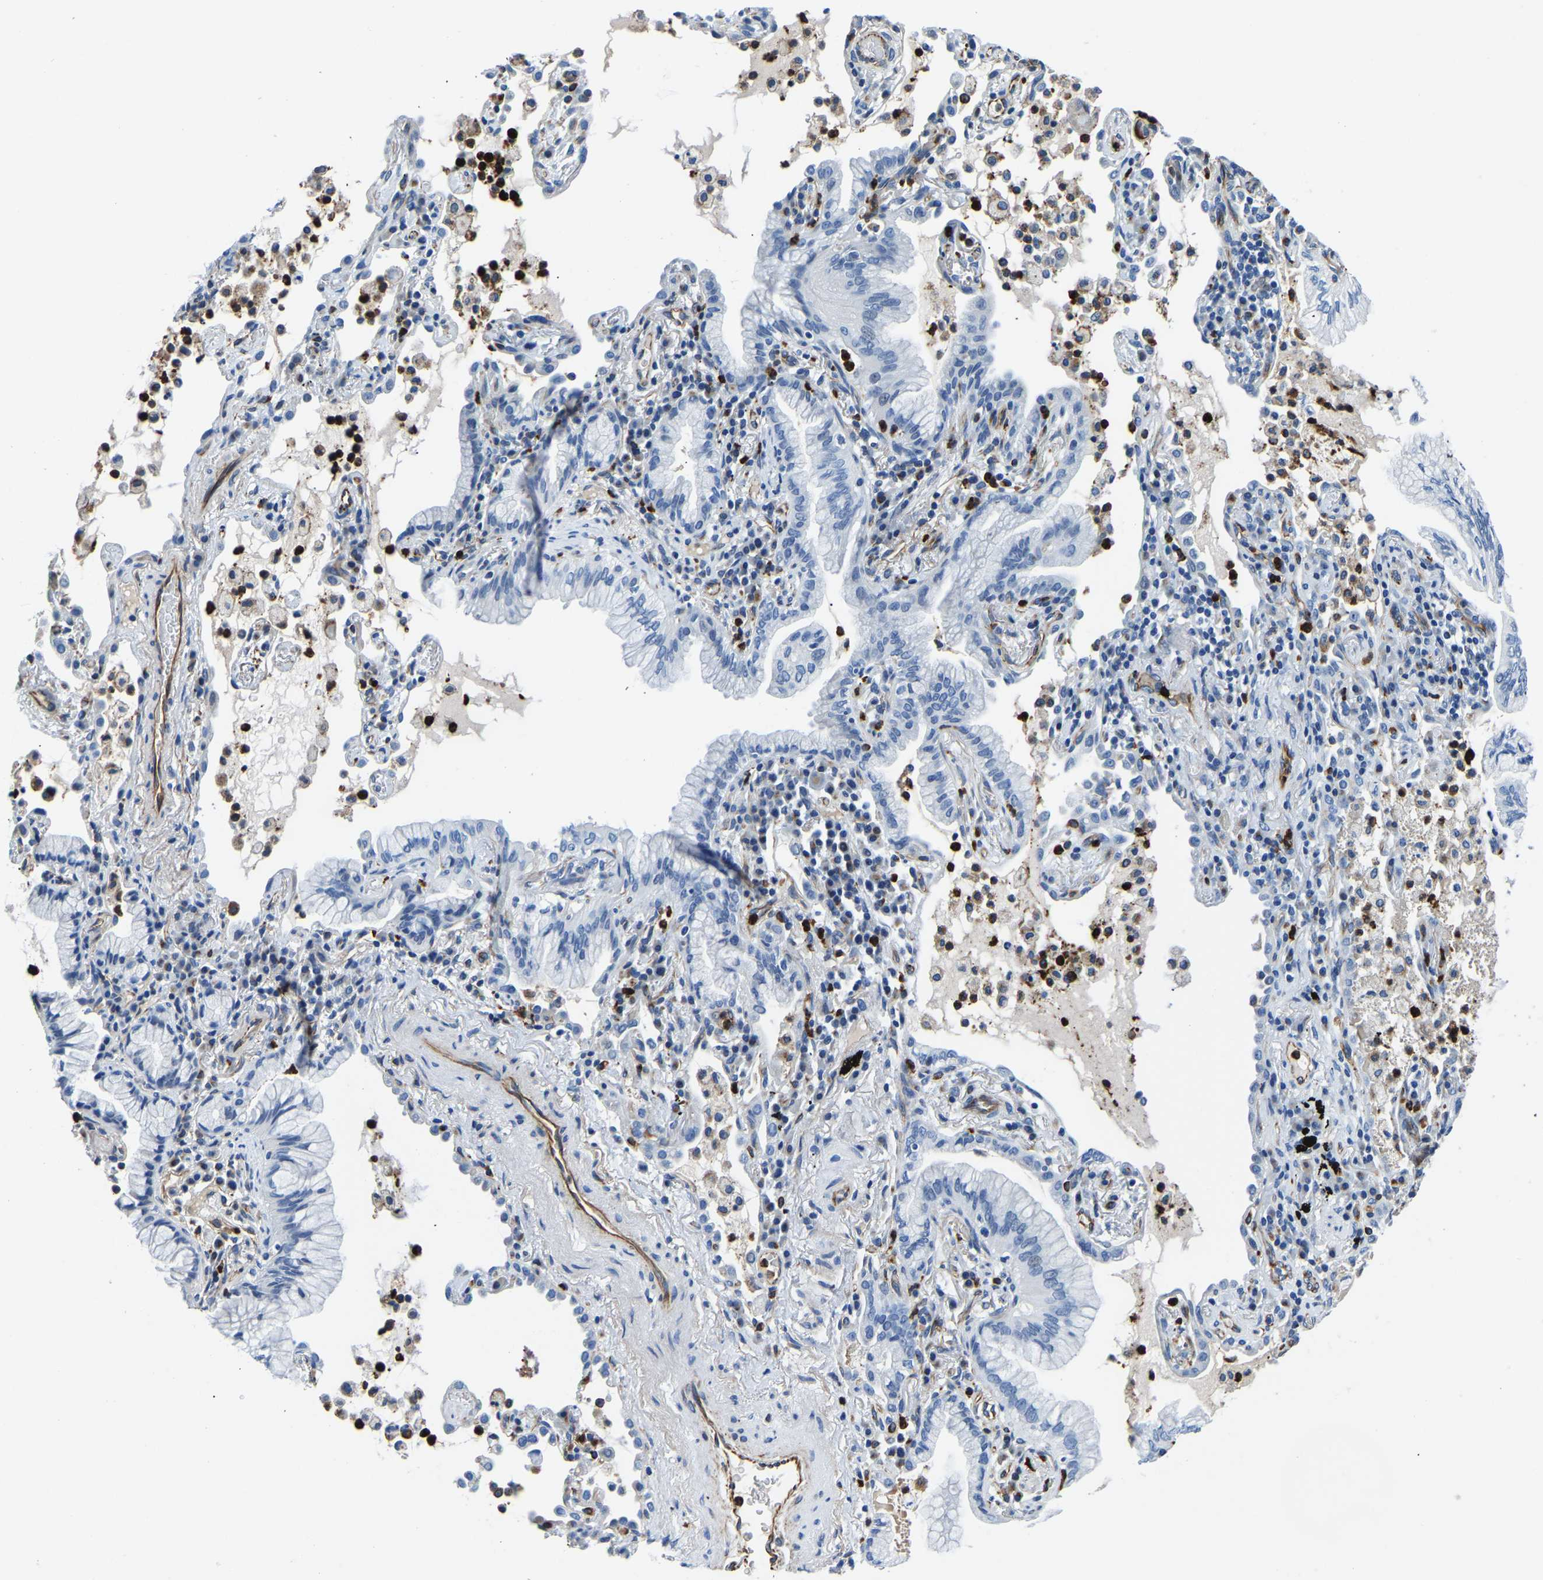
{"staining": {"intensity": "negative", "quantity": "none", "location": "none"}, "tissue": "lung cancer", "cell_type": "Tumor cells", "image_type": "cancer", "snomed": [{"axis": "morphology", "description": "Adenocarcinoma, NOS"}, {"axis": "topography", "description": "Lung"}], "caption": "Lung cancer (adenocarcinoma) was stained to show a protein in brown. There is no significant positivity in tumor cells.", "gene": "MS4A3", "patient": {"sex": "female", "age": 70}}